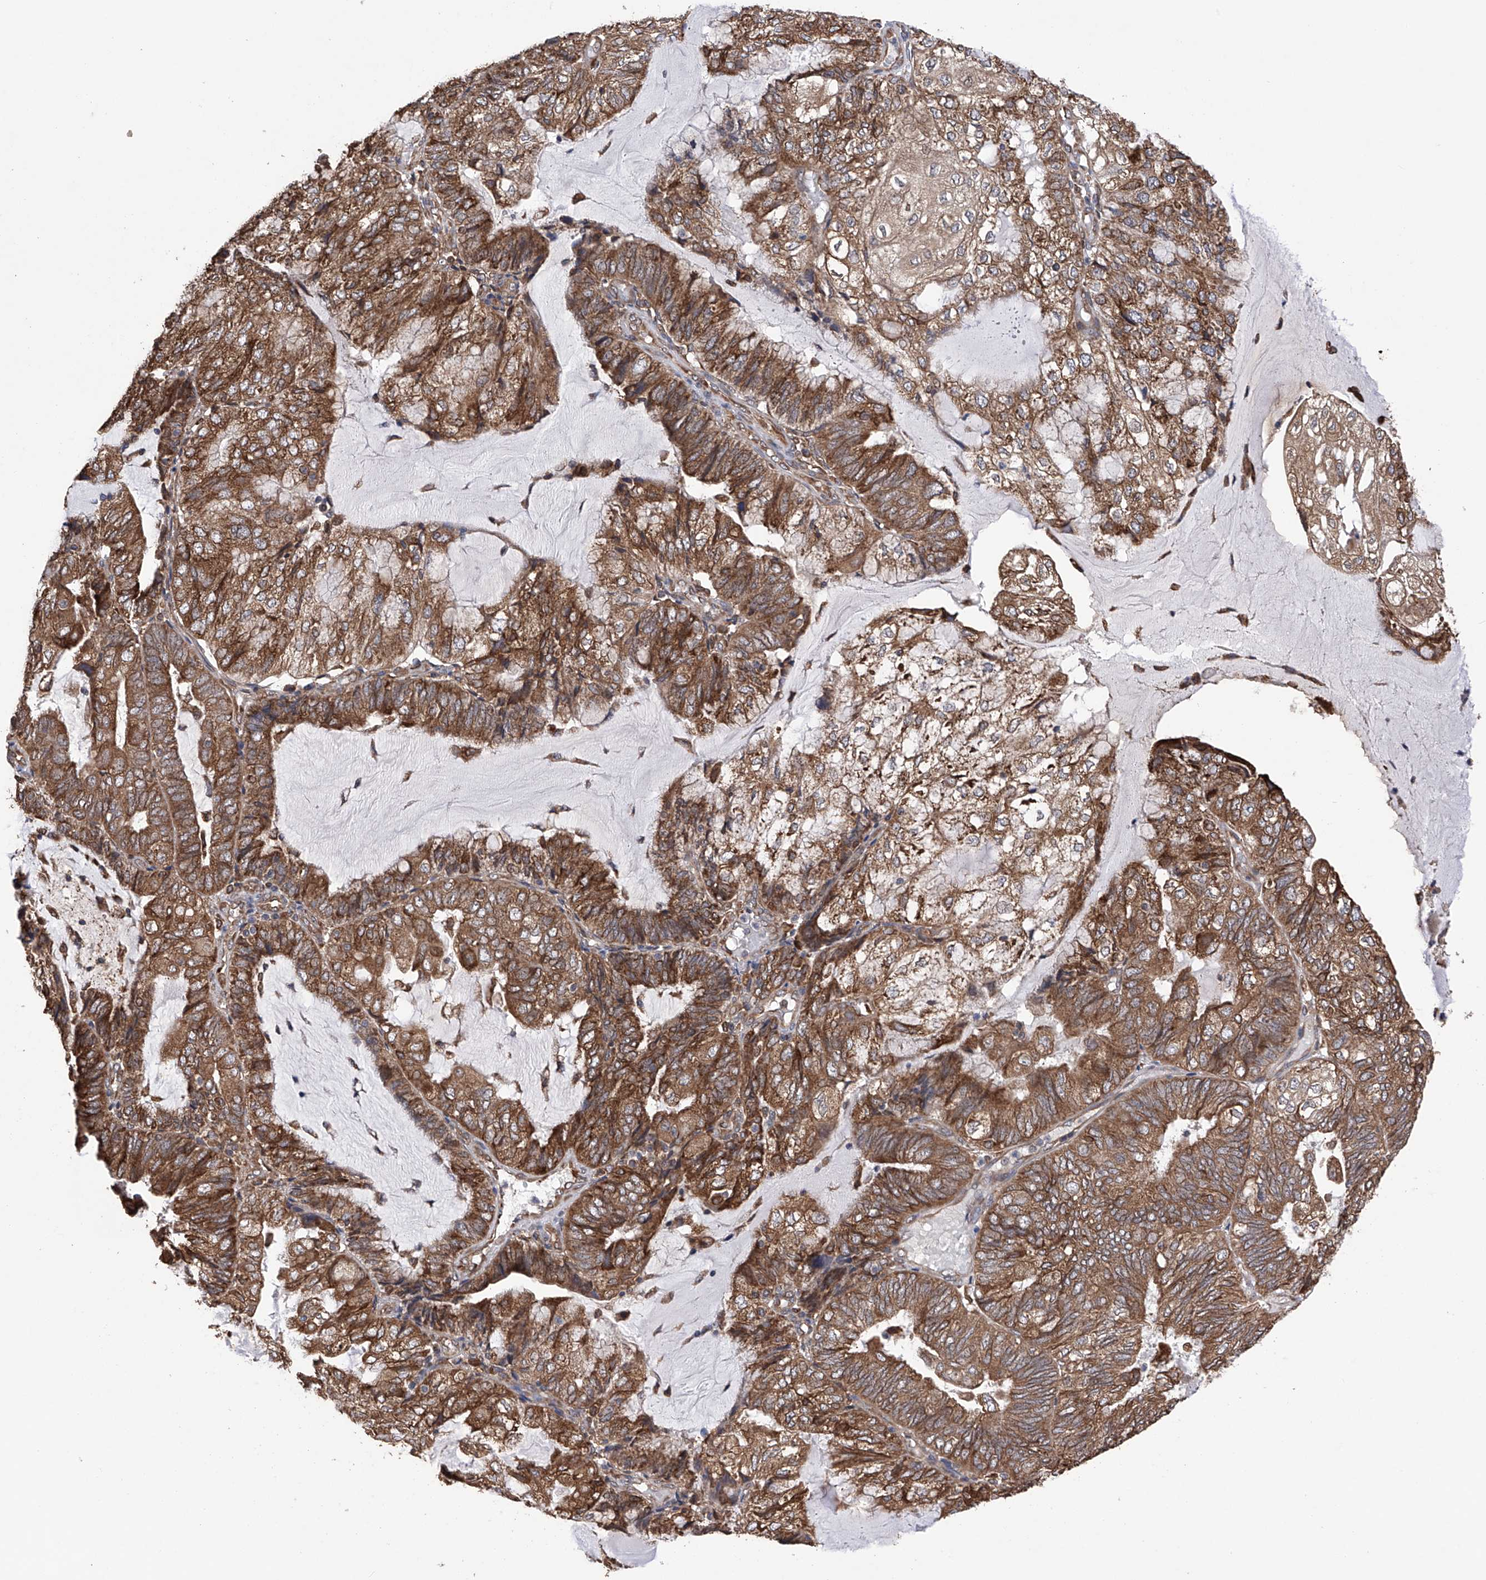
{"staining": {"intensity": "strong", "quantity": ">75%", "location": "cytoplasmic/membranous"}, "tissue": "endometrial cancer", "cell_type": "Tumor cells", "image_type": "cancer", "snomed": [{"axis": "morphology", "description": "Adenocarcinoma, NOS"}, {"axis": "topography", "description": "Endometrium"}], "caption": "High-magnification brightfield microscopy of endometrial adenocarcinoma stained with DAB (brown) and counterstained with hematoxylin (blue). tumor cells exhibit strong cytoplasmic/membranous positivity is identified in about>75% of cells.", "gene": "DNAH8", "patient": {"sex": "female", "age": 81}}